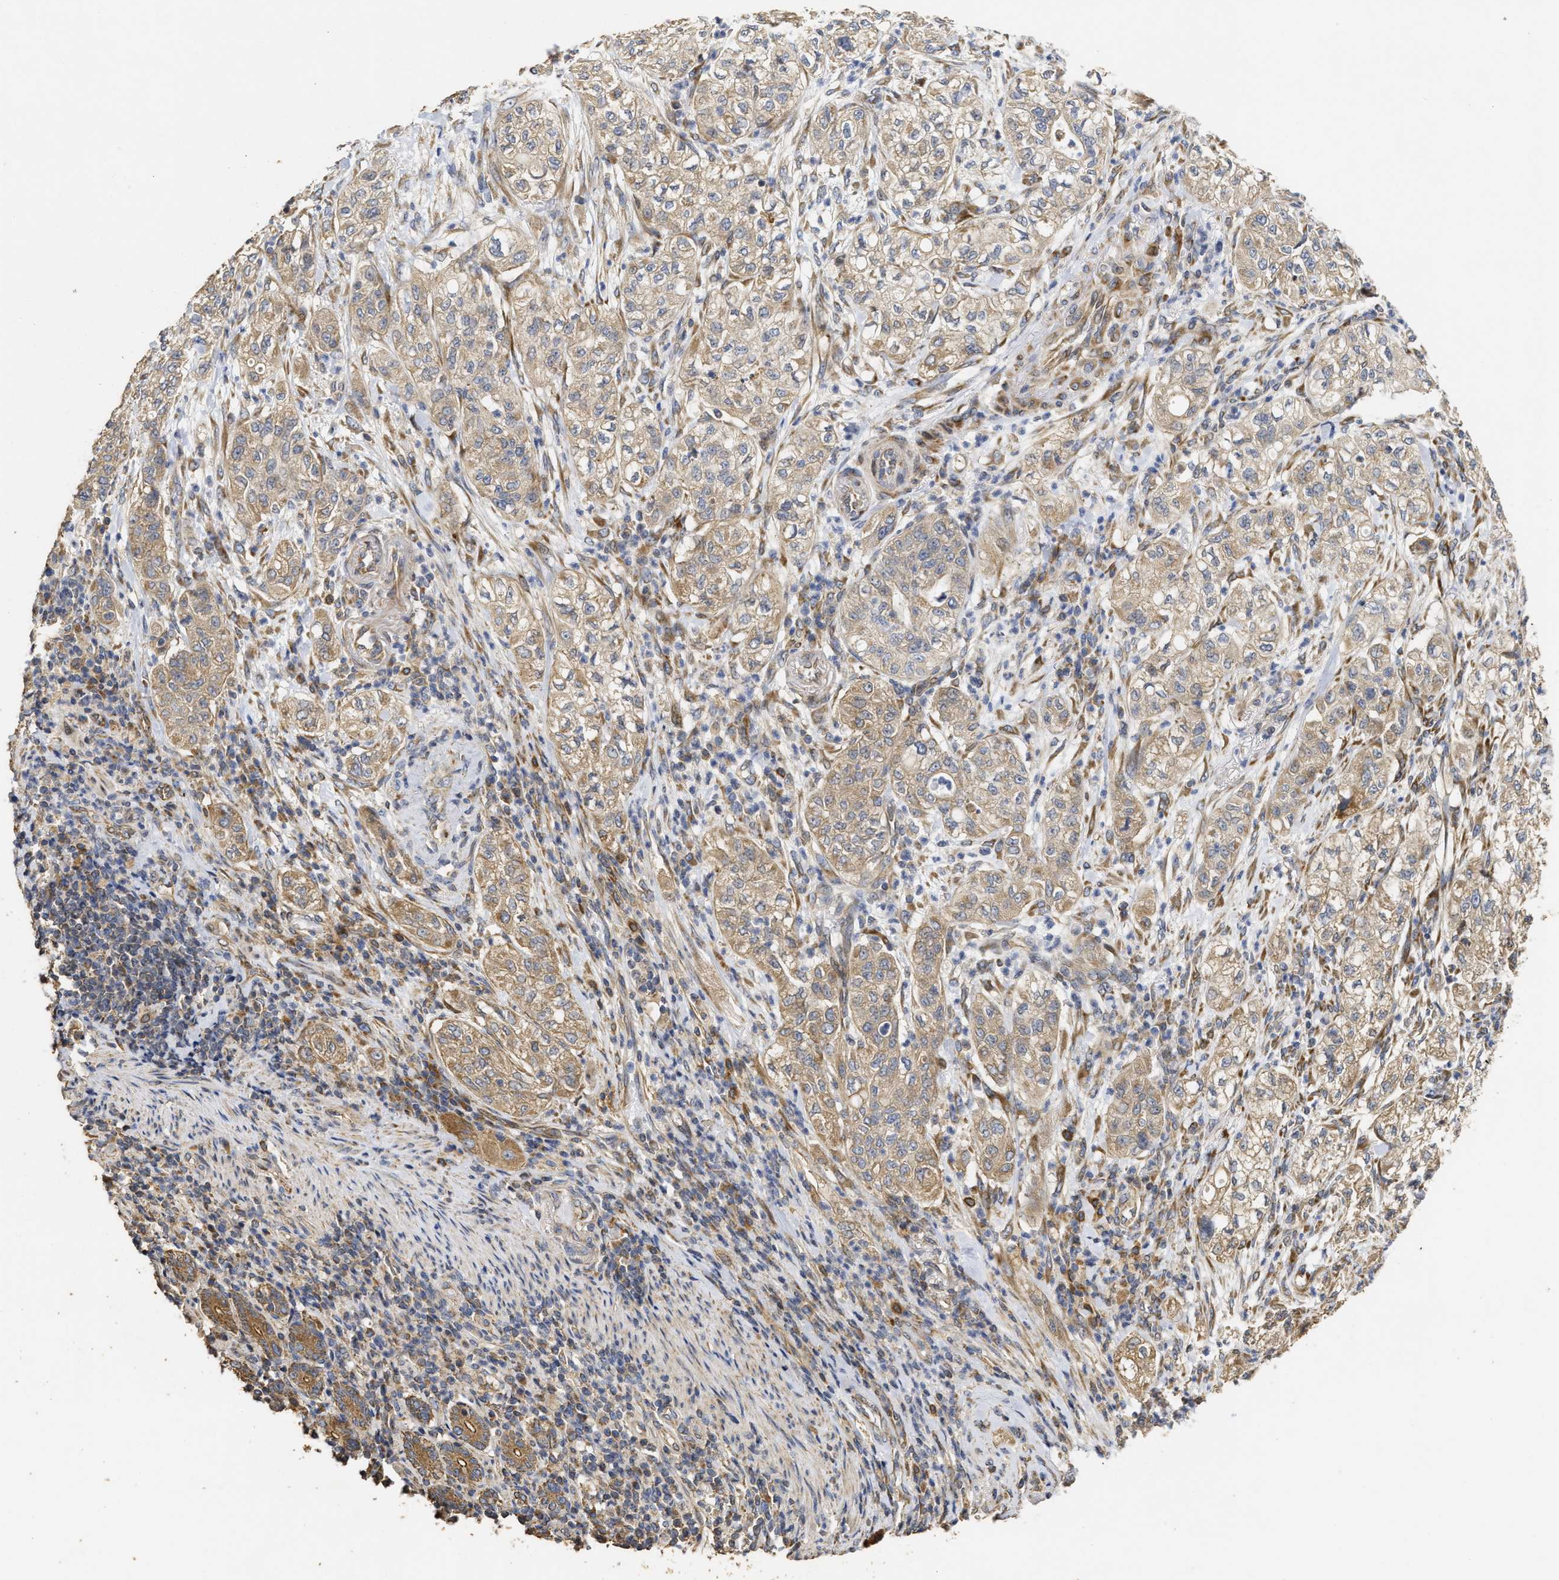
{"staining": {"intensity": "moderate", "quantity": ">75%", "location": "cytoplasmic/membranous"}, "tissue": "pancreatic cancer", "cell_type": "Tumor cells", "image_type": "cancer", "snomed": [{"axis": "morphology", "description": "Adenocarcinoma, NOS"}, {"axis": "topography", "description": "Pancreas"}], "caption": "Pancreatic cancer (adenocarcinoma) stained with immunohistochemistry (IHC) shows moderate cytoplasmic/membranous expression in approximately >75% of tumor cells. The protein is stained brown, and the nuclei are stained in blue (DAB IHC with brightfield microscopy, high magnification).", "gene": "NAV1", "patient": {"sex": "female", "age": 78}}